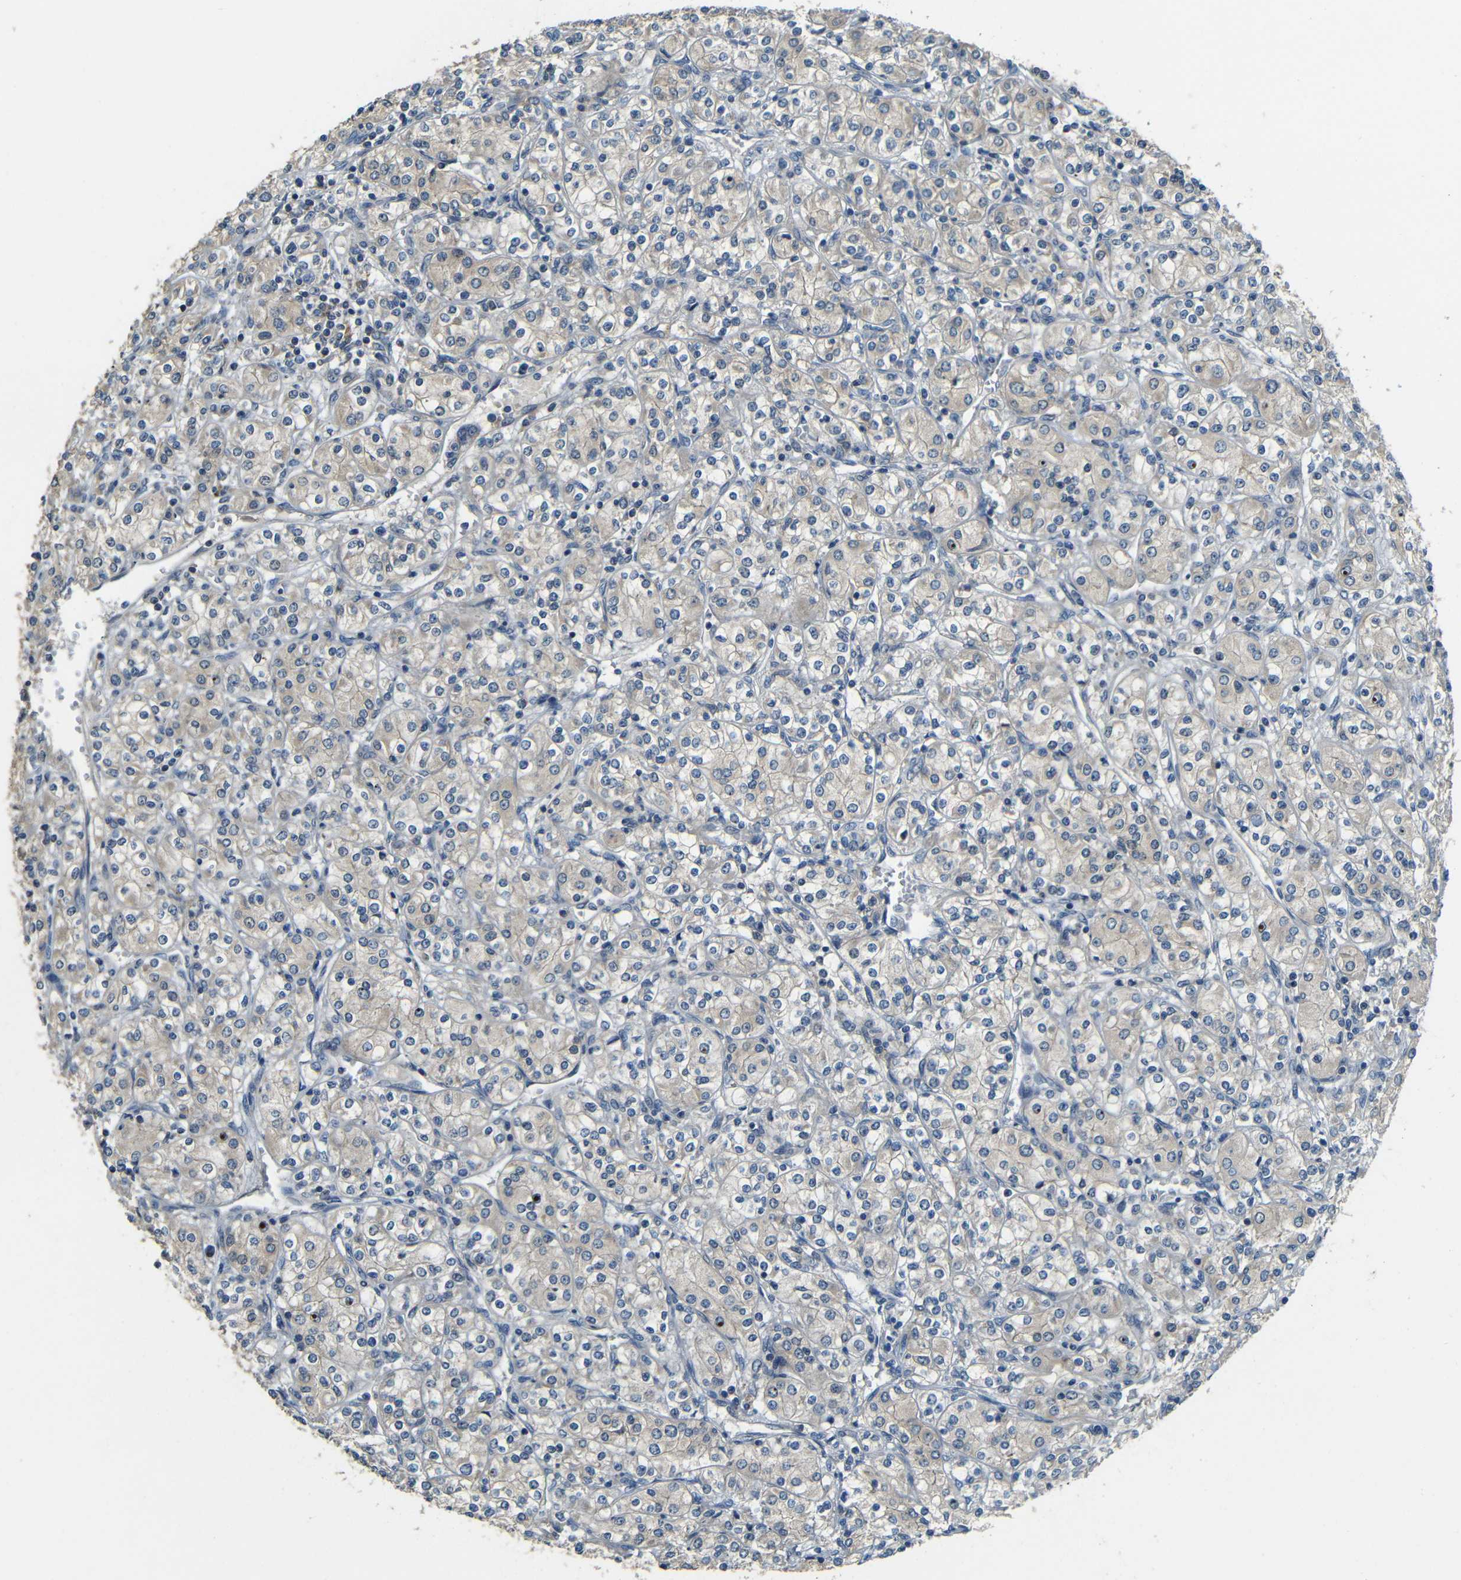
{"staining": {"intensity": "weak", "quantity": "<25%", "location": "cytoplasmic/membranous"}, "tissue": "renal cancer", "cell_type": "Tumor cells", "image_type": "cancer", "snomed": [{"axis": "morphology", "description": "Adenocarcinoma, NOS"}, {"axis": "topography", "description": "Kidney"}], "caption": "DAB immunohistochemical staining of renal adenocarcinoma exhibits no significant staining in tumor cells.", "gene": "FNDC3A", "patient": {"sex": "male", "age": 77}}